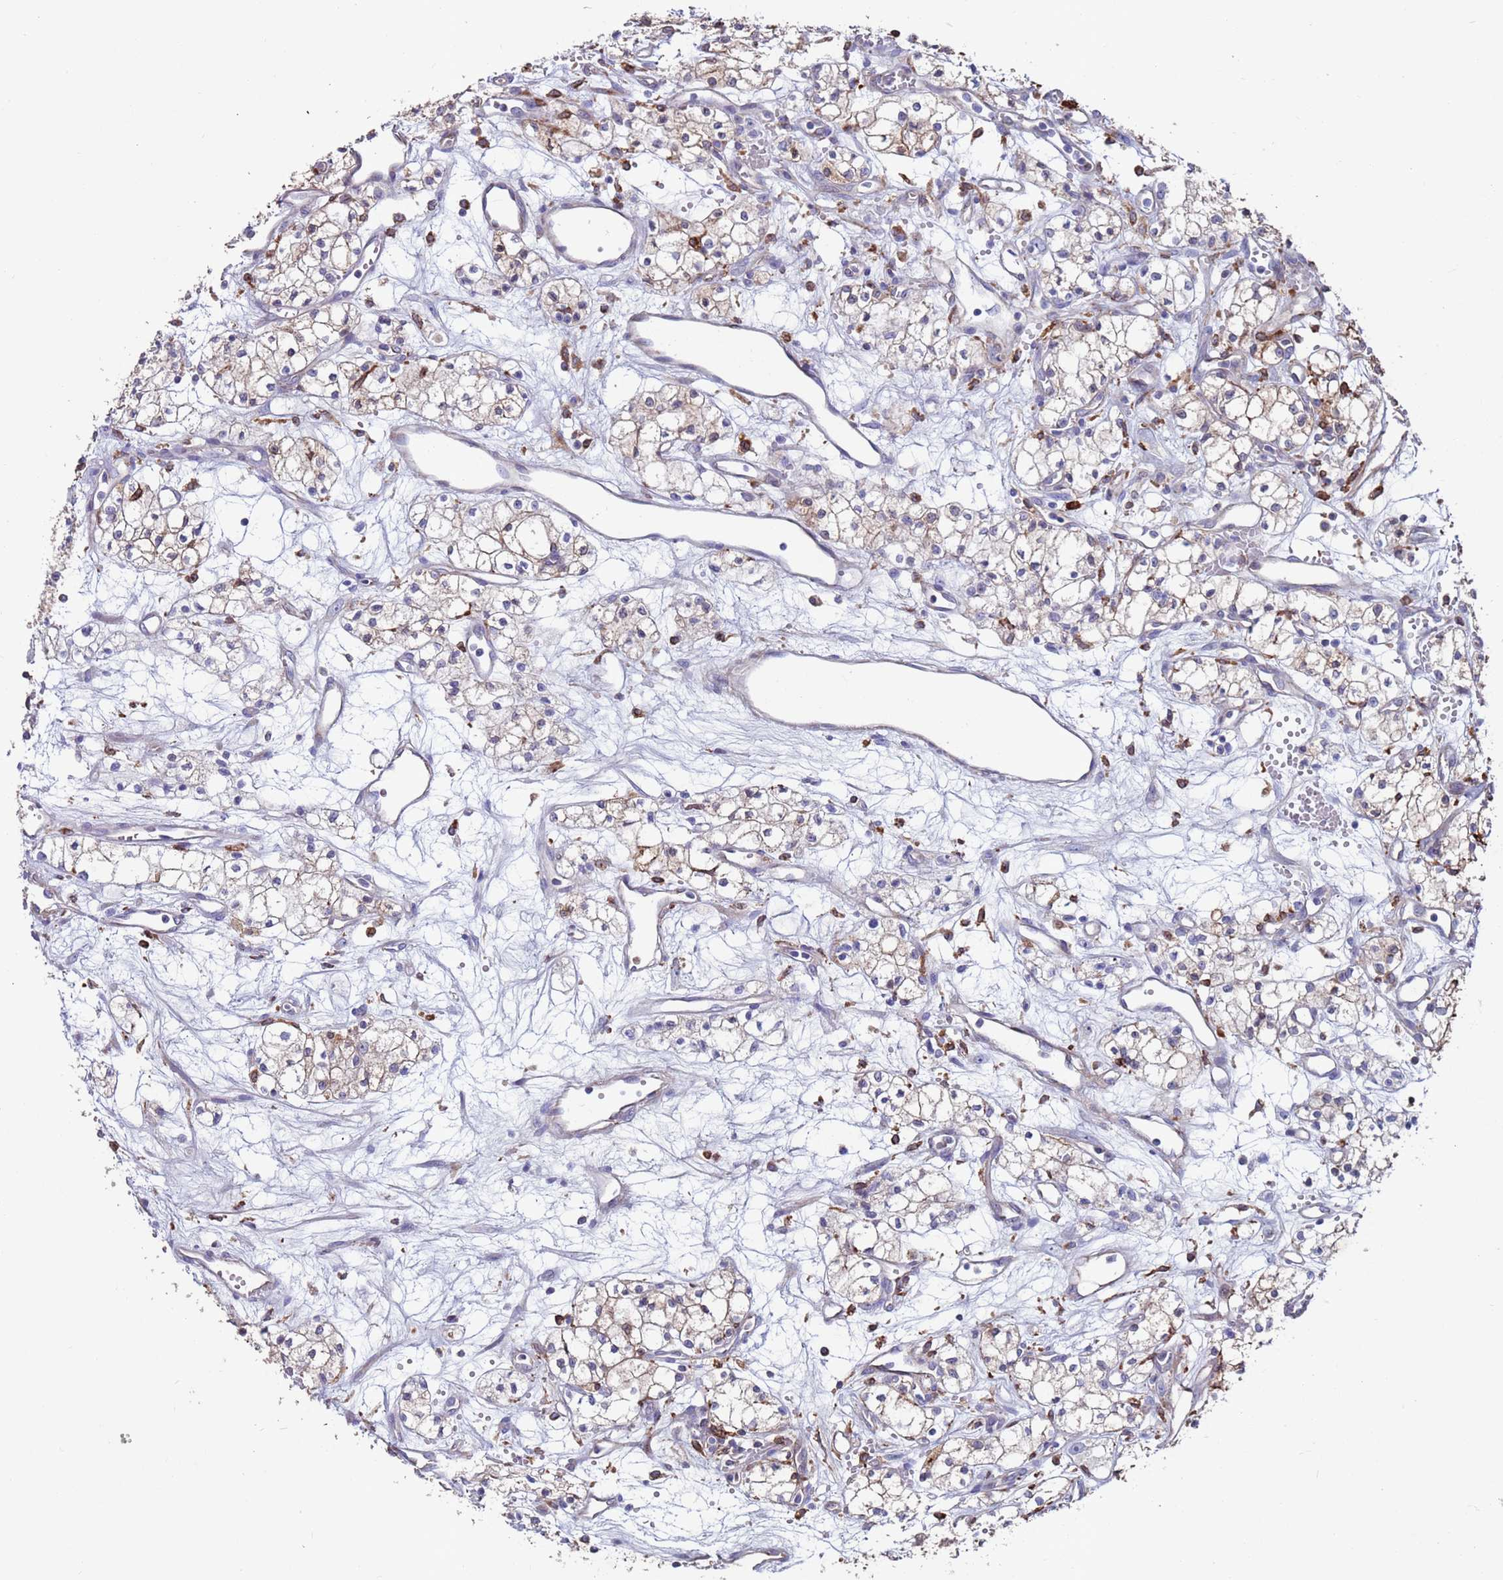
{"staining": {"intensity": "weak", "quantity": "25%-75%", "location": "cytoplasmic/membranous"}, "tissue": "renal cancer", "cell_type": "Tumor cells", "image_type": "cancer", "snomed": [{"axis": "morphology", "description": "Adenocarcinoma, NOS"}, {"axis": "topography", "description": "Kidney"}], "caption": "High-magnification brightfield microscopy of renal cancer stained with DAB (brown) and counterstained with hematoxylin (blue). tumor cells exhibit weak cytoplasmic/membranous staining is seen in about25%-75% of cells.", "gene": "GREB1L", "patient": {"sex": "male", "age": 59}}